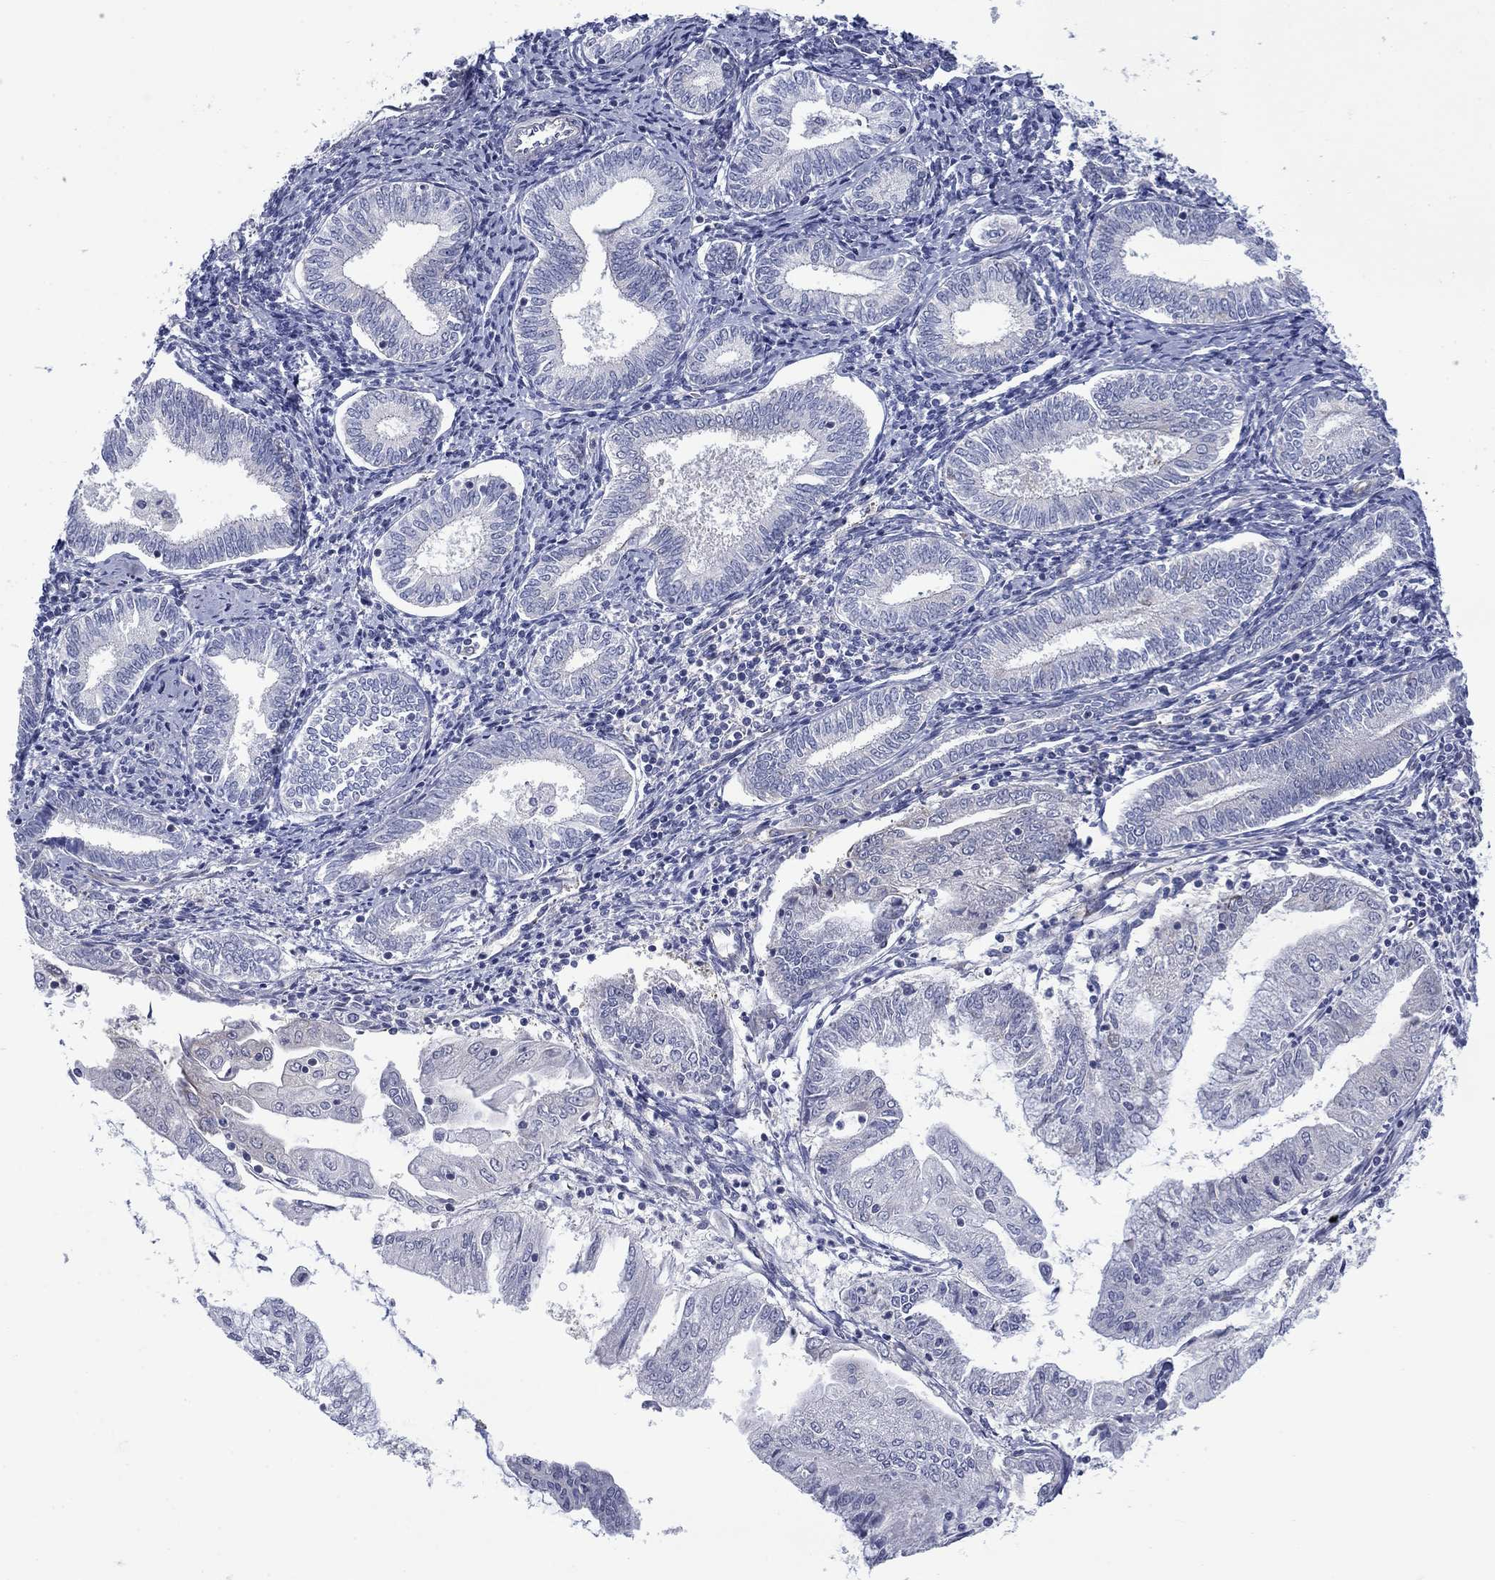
{"staining": {"intensity": "negative", "quantity": "none", "location": "none"}, "tissue": "endometrial cancer", "cell_type": "Tumor cells", "image_type": "cancer", "snomed": [{"axis": "morphology", "description": "Adenocarcinoma, NOS"}, {"axis": "topography", "description": "Endometrium"}], "caption": "This is an immunohistochemistry image of human endometrial adenocarcinoma. There is no staining in tumor cells.", "gene": "FXR1", "patient": {"sex": "female", "age": 56}}